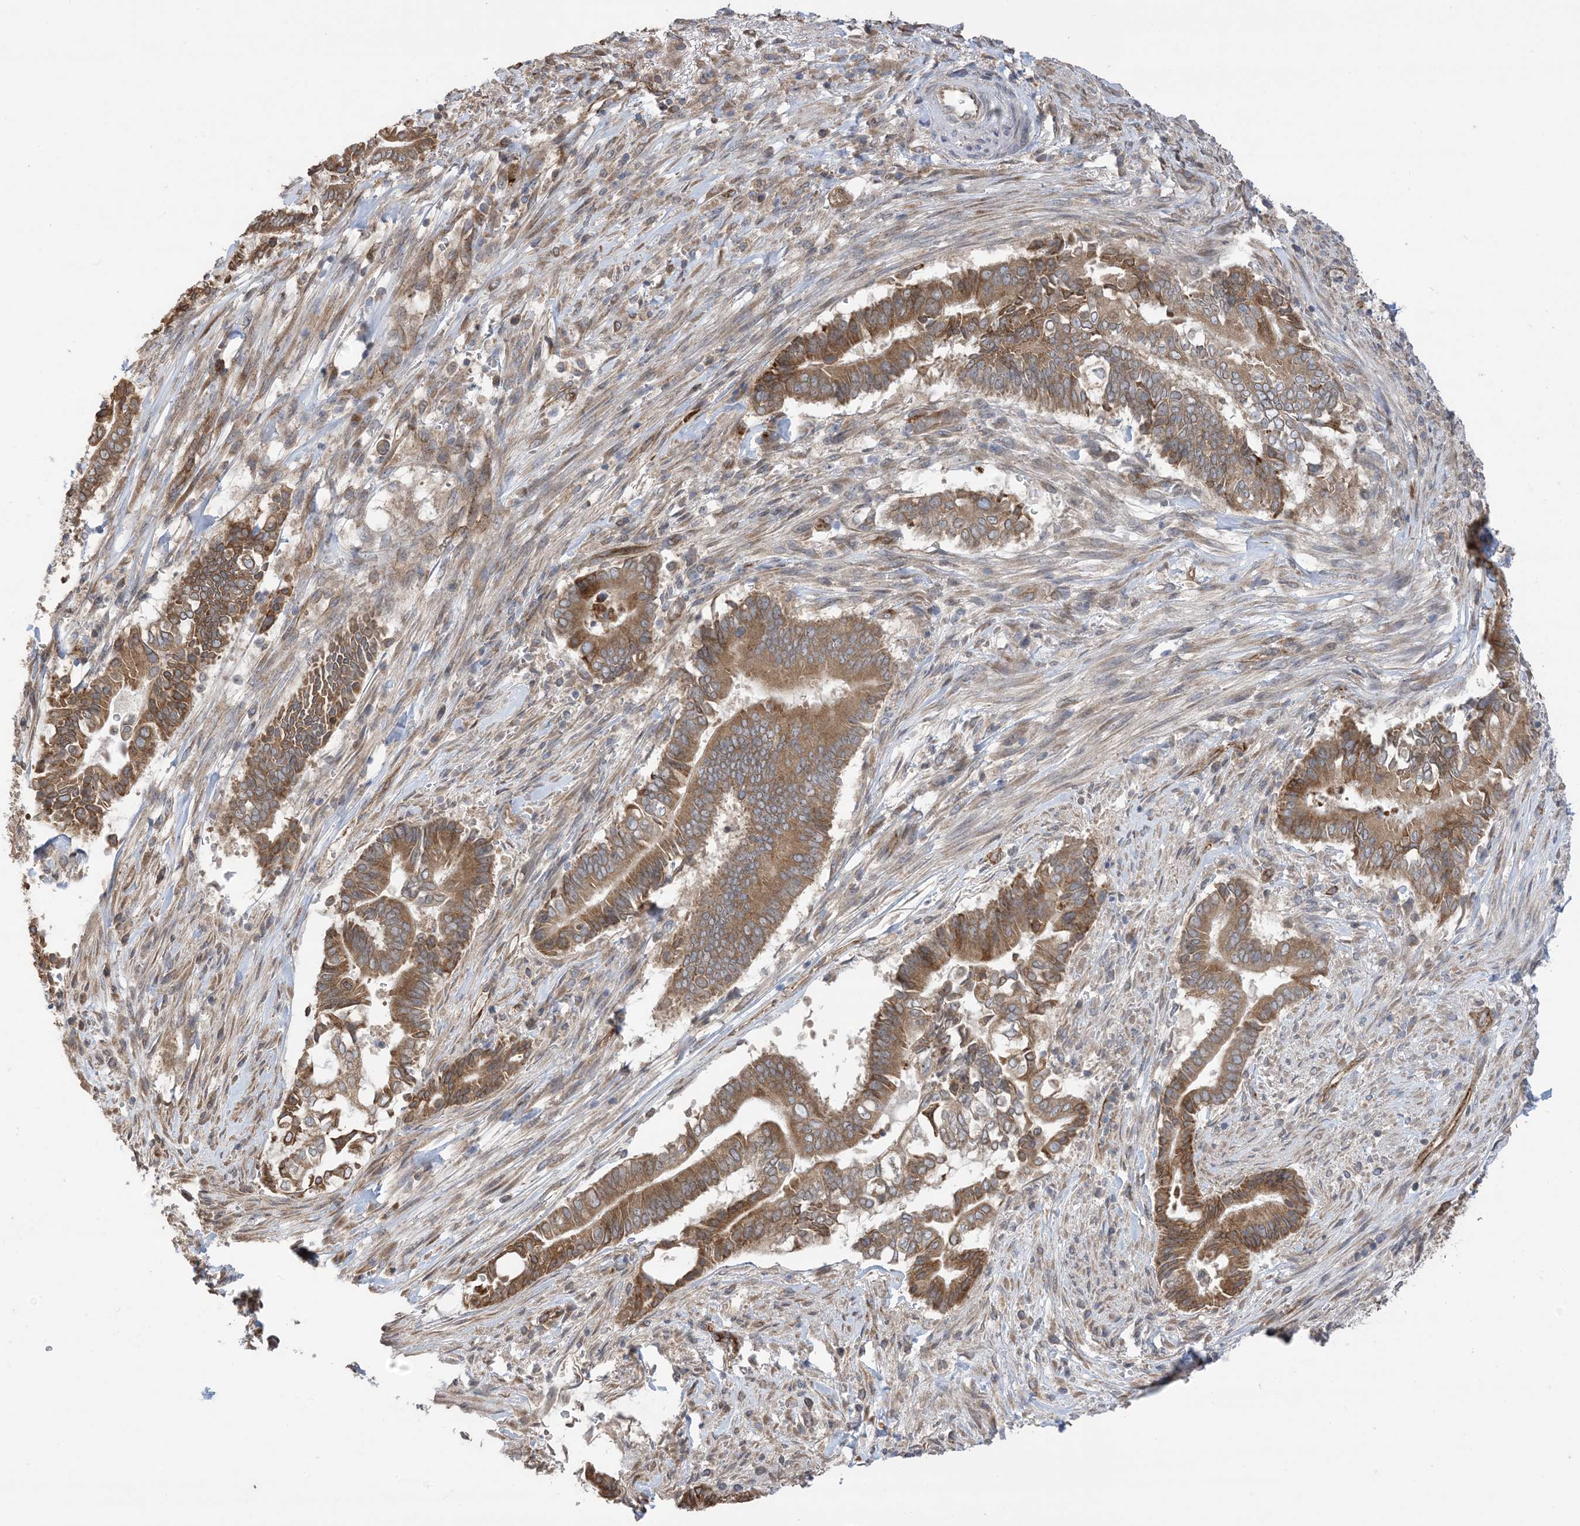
{"staining": {"intensity": "moderate", "quantity": ">75%", "location": "cytoplasmic/membranous"}, "tissue": "pancreatic cancer", "cell_type": "Tumor cells", "image_type": "cancer", "snomed": [{"axis": "morphology", "description": "Adenocarcinoma, NOS"}, {"axis": "topography", "description": "Pancreas"}], "caption": "Immunohistochemistry (IHC) micrograph of human pancreatic cancer (adenocarcinoma) stained for a protein (brown), which demonstrates medium levels of moderate cytoplasmic/membranous positivity in about >75% of tumor cells.", "gene": "CLEC16A", "patient": {"sex": "male", "age": 68}}